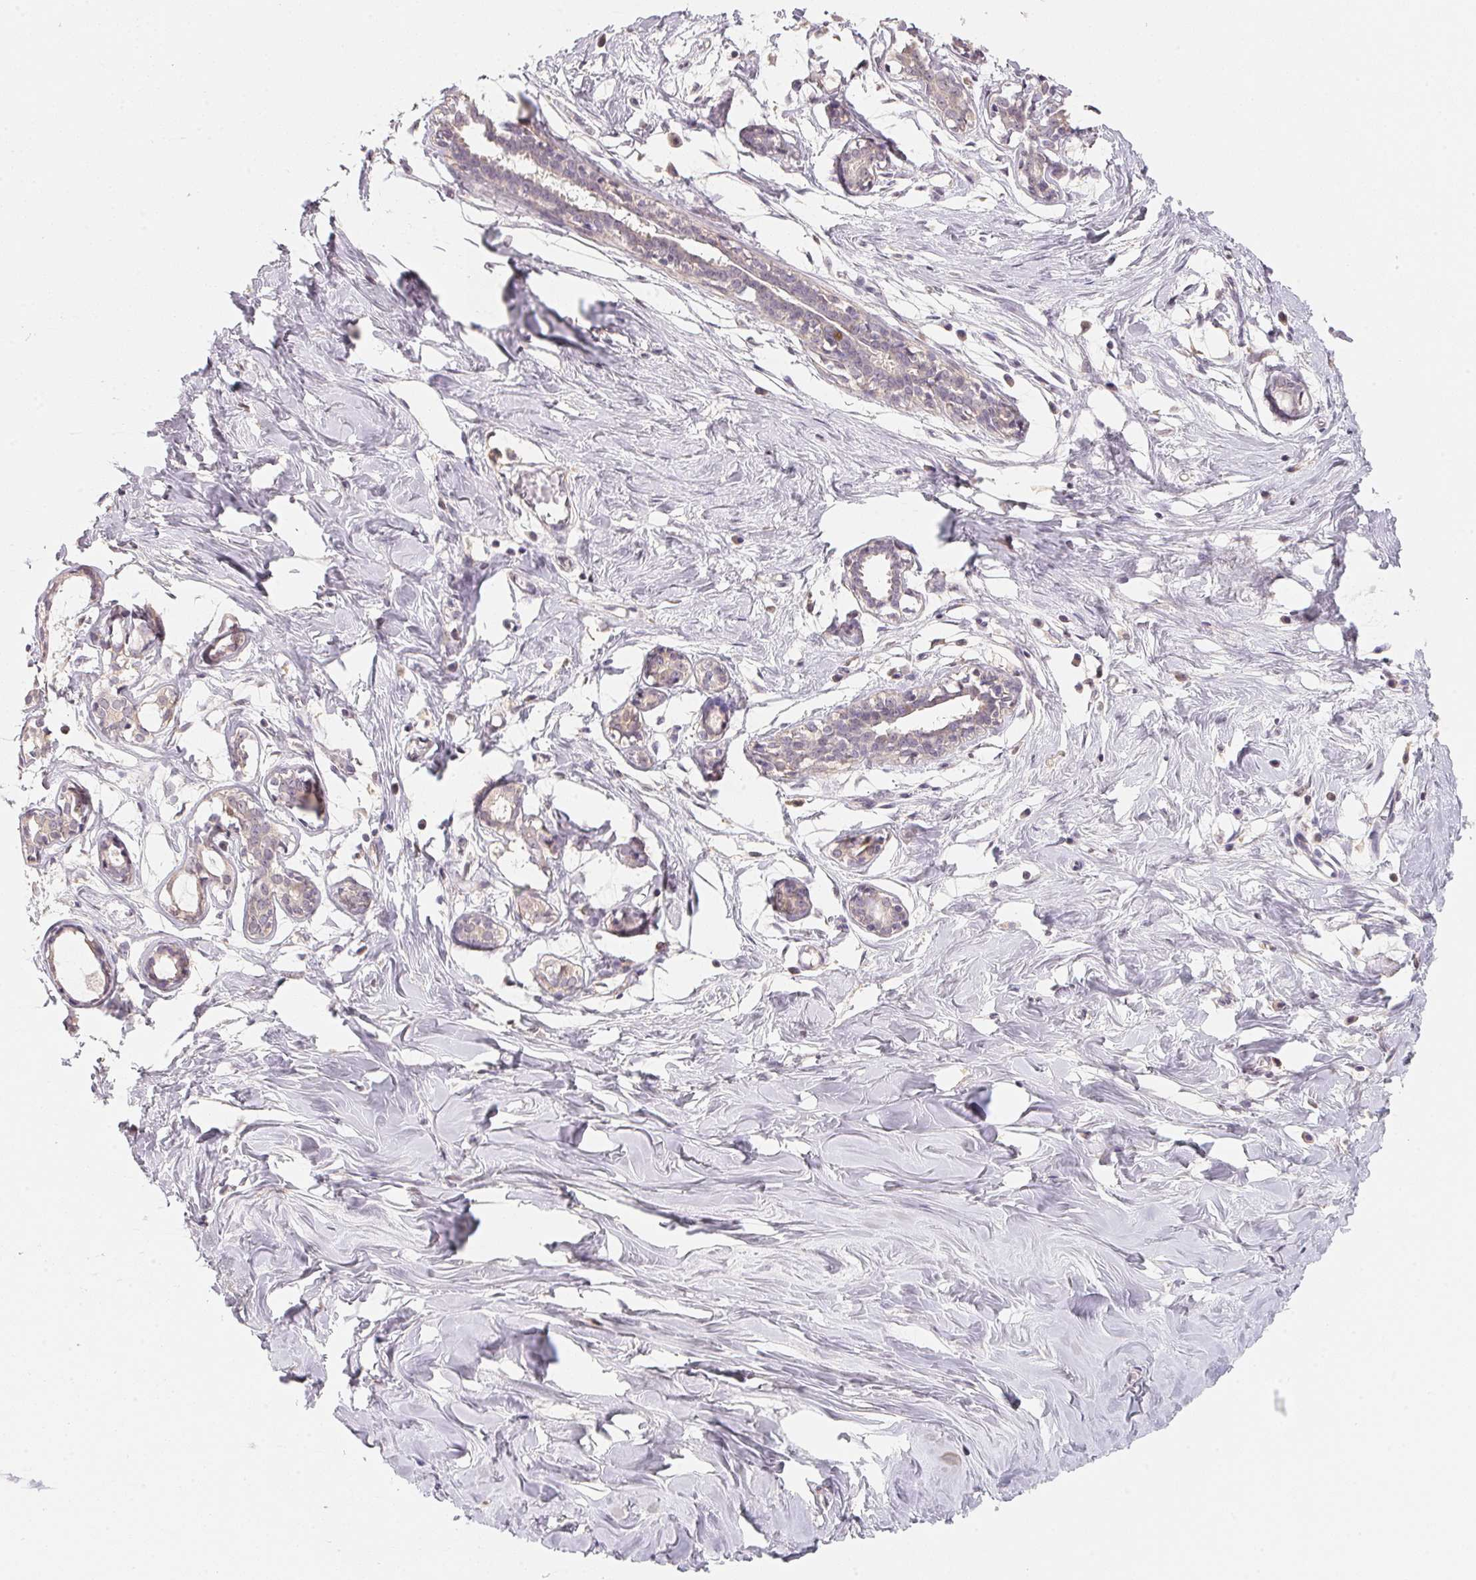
{"staining": {"intensity": "weak", "quantity": "25%-75%", "location": "cytoplasmic/membranous,nuclear"}, "tissue": "breast", "cell_type": "Adipocytes", "image_type": "normal", "snomed": [{"axis": "morphology", "description": "Normal tissue, NOS"}, {"axis": "topography", "description": "Breast"}], "caption": "Approximately 25%-75% of adipocytes in benign human breast reveal weak cytoplasmic/membranous,nuclear protein expression as visualized by brown immunohistochemical staining.", "gene": "KIFC1", "patient": {"sex": "female", "age": 27}}